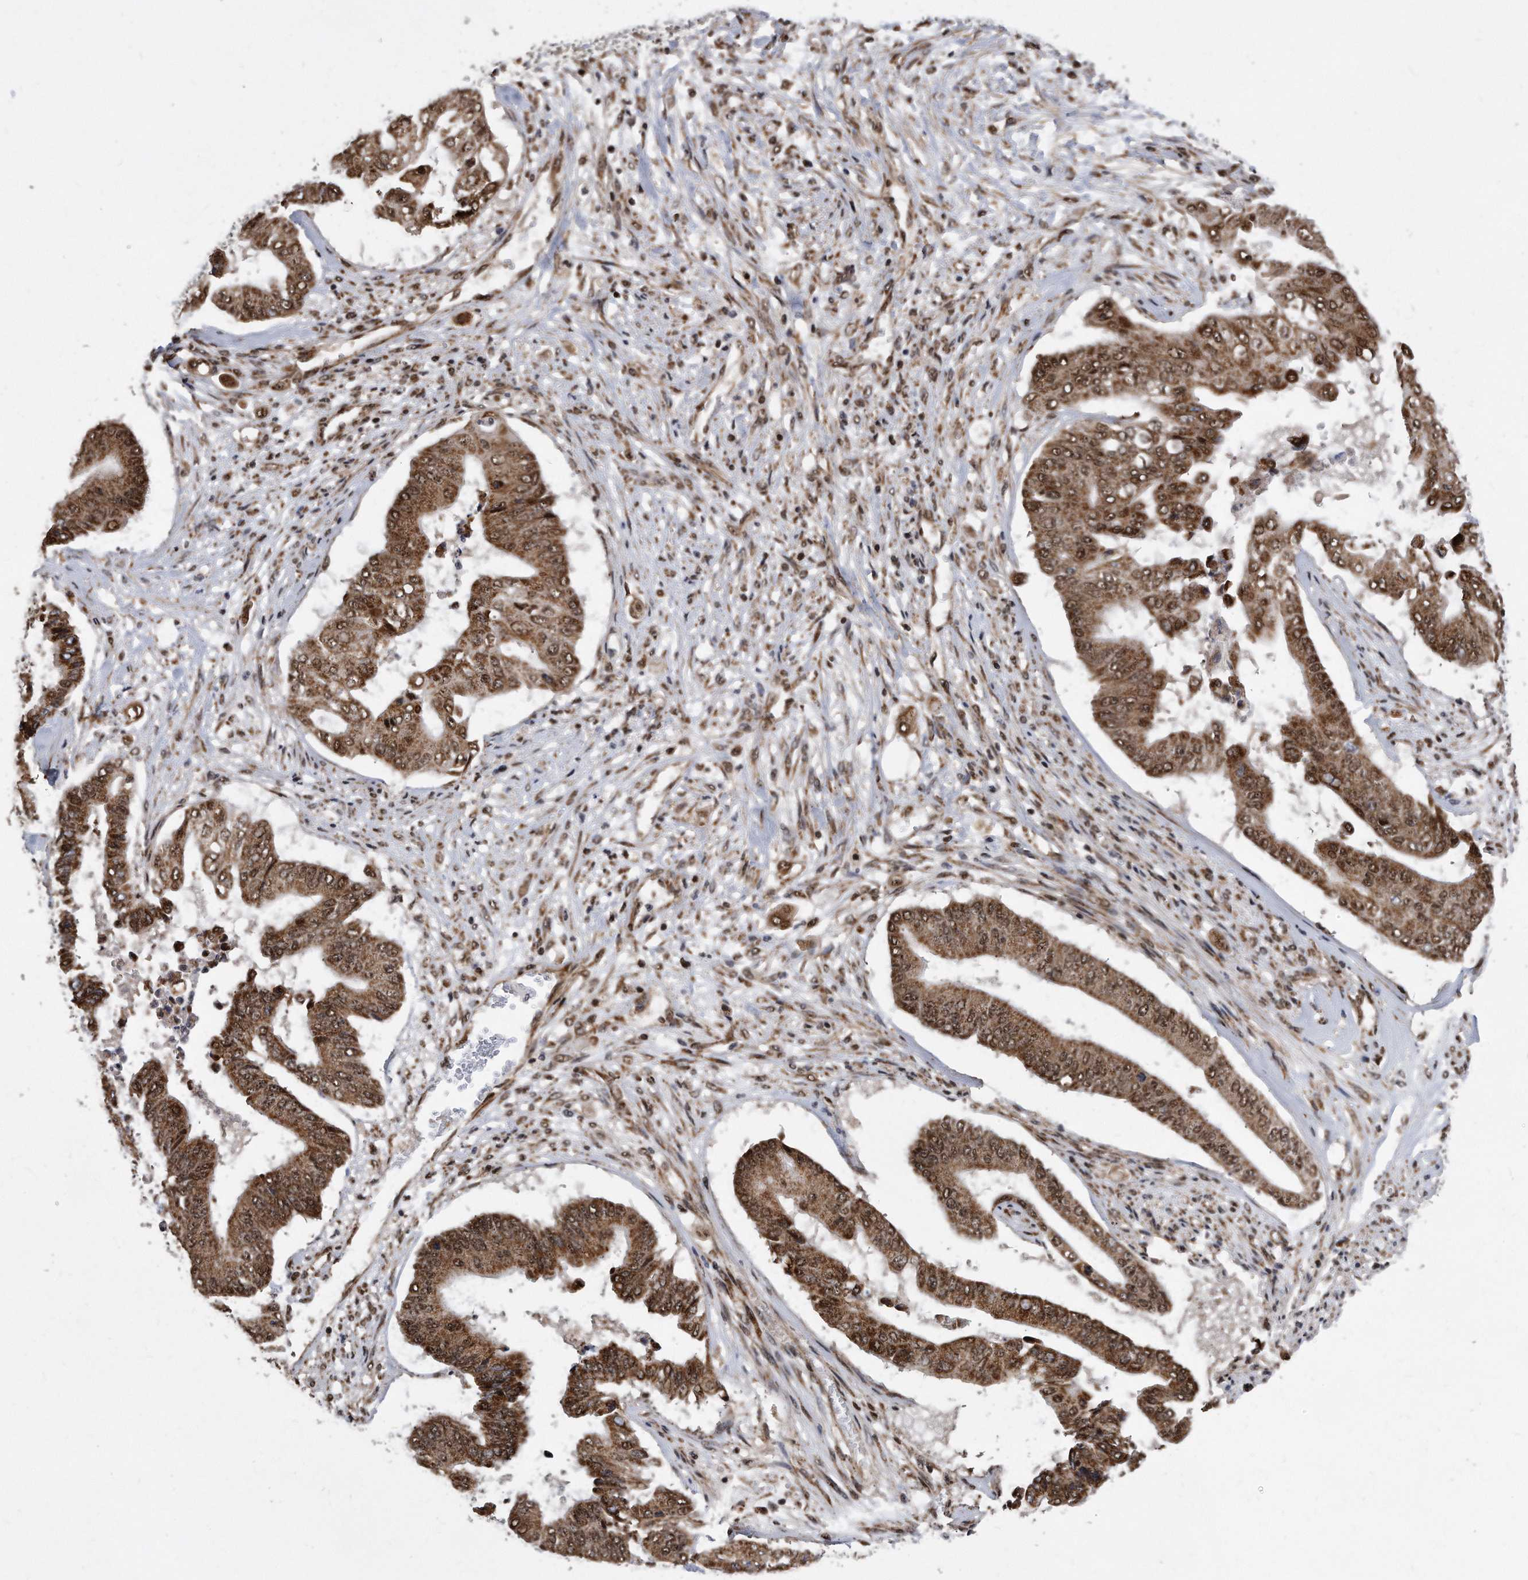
{"staining": {"intensity": "moderate", "quantity": ">75%", "location": "cytoplasmic/membranous,nuclear"}, "tissue": "pancreatic cancer", "cell_type": "Tumor cells", "image_type": "cancer", "snomed": [{"axis": "morphology", "description": "Adenocarcinoma, NOS"}, {"axis": "topography", "description": "Pancreas"}], "caption": "IHC staining of pancreatic adenocarcinoma, which shows medium levels of moderate cytoplasmic/membranous and nuclear staining in about >75% of tumor cells indicating moderate cytoplasmic/membranous and nuclear protein staining. The staining was performed using DAB (brown) for protein detection and nuclei were counterstained in hematoxylin (blue).", "gene": "DUSP22", "patient": {"sex": "female", "age": 77}}